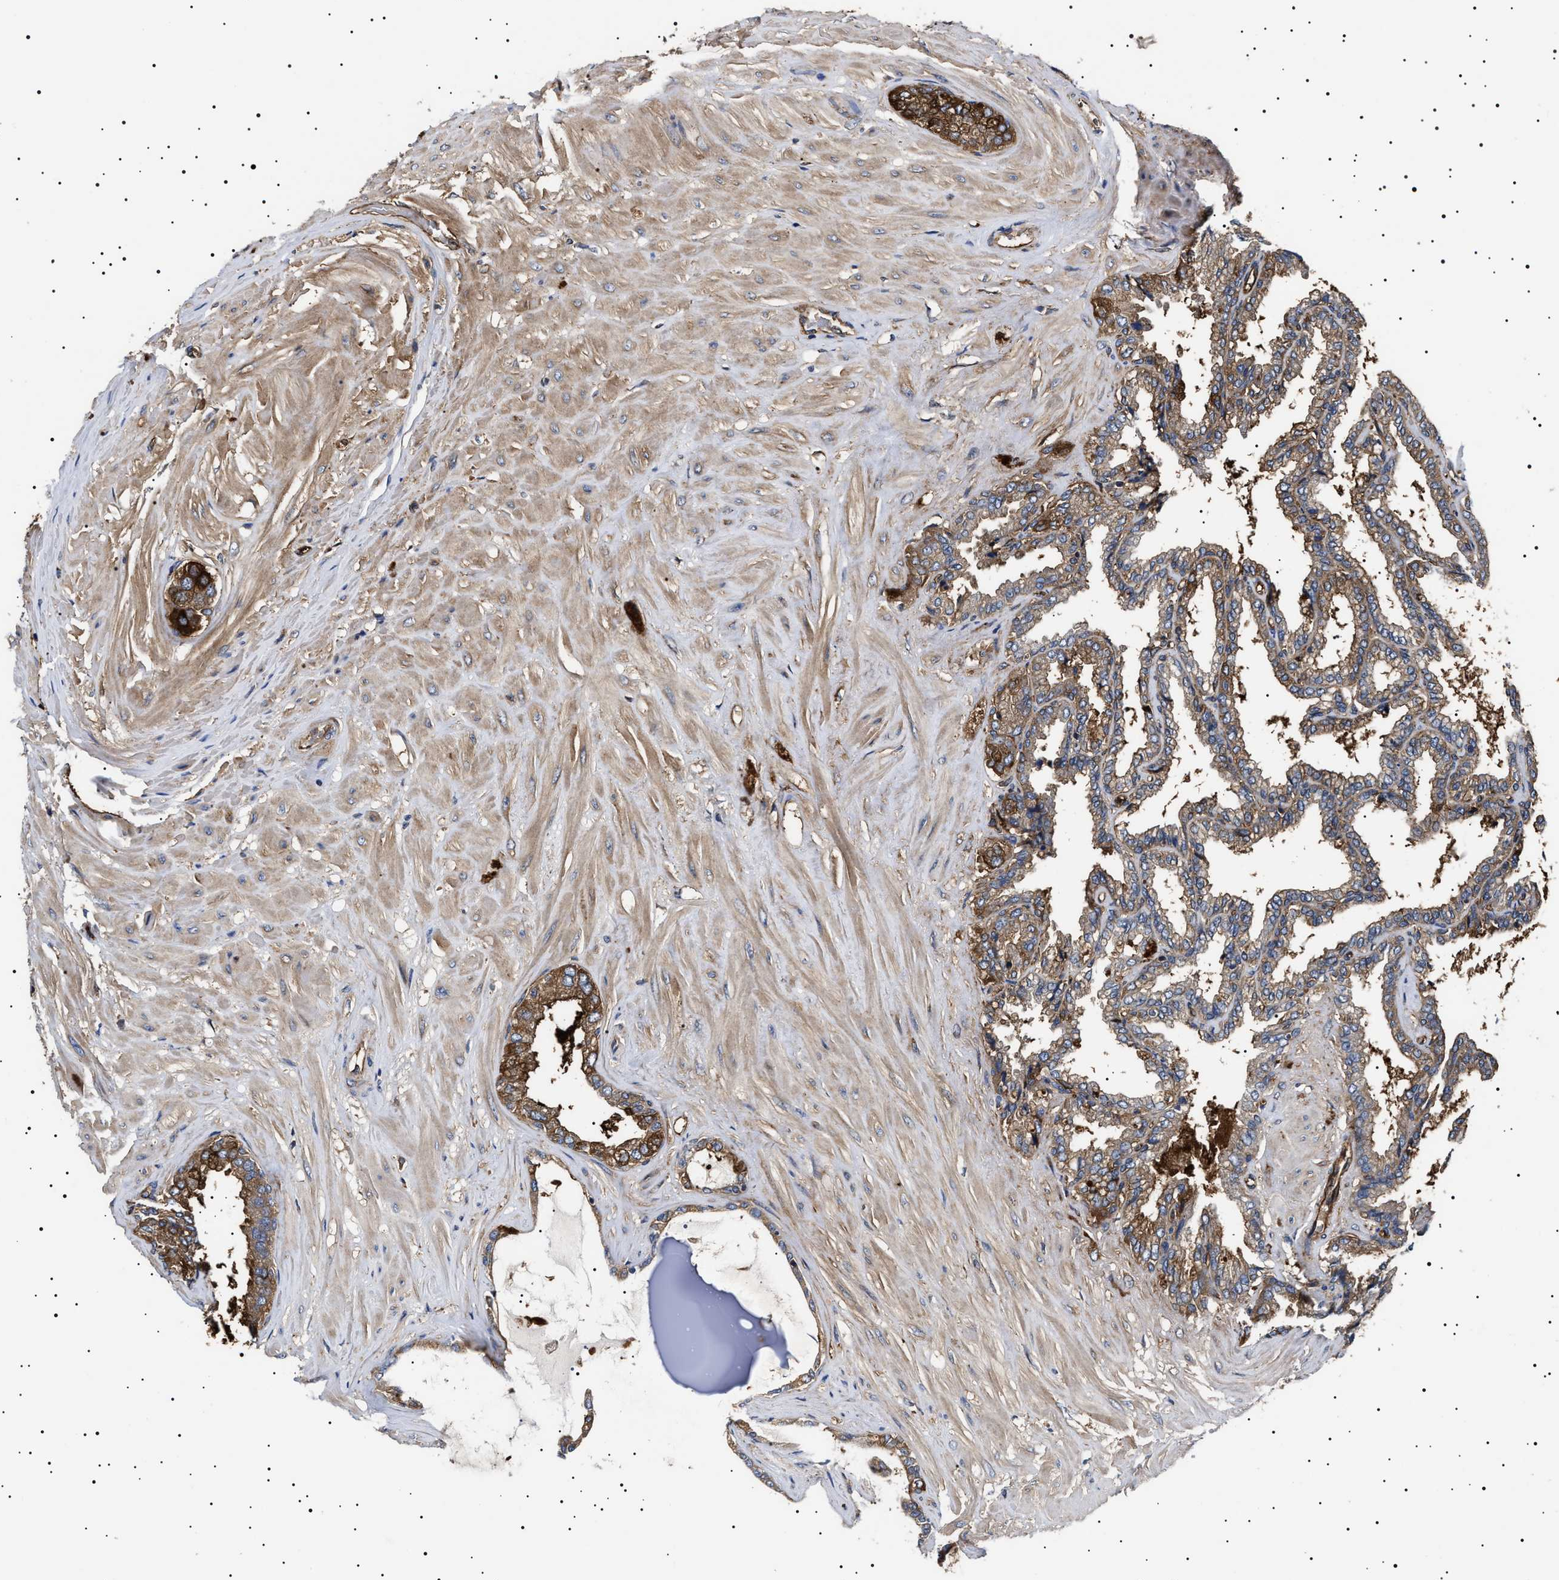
{"staining": {"intensity": "moderate", "quantity": ">75%", "location": "cytoplasmic/membranous"}, "tissue": "seminal vesicle", "cell_type": "Glandular cells", "image_type": "normal", "snomed": [{"axis": "morphology", "description": "Normal tissue, NOS"}, {"axis": "topography", "description": "Seminal veicle"}], "caption": "Protein staining exhibits moderate cytoplasmic/membranous positivity in about >75% of glandular cells in normal seminal vesicle. (Brightfield microscopy of DAB IHC at high magnification).", "gene": "TPP2", "patient": {"sex": "male", "age": 46}}